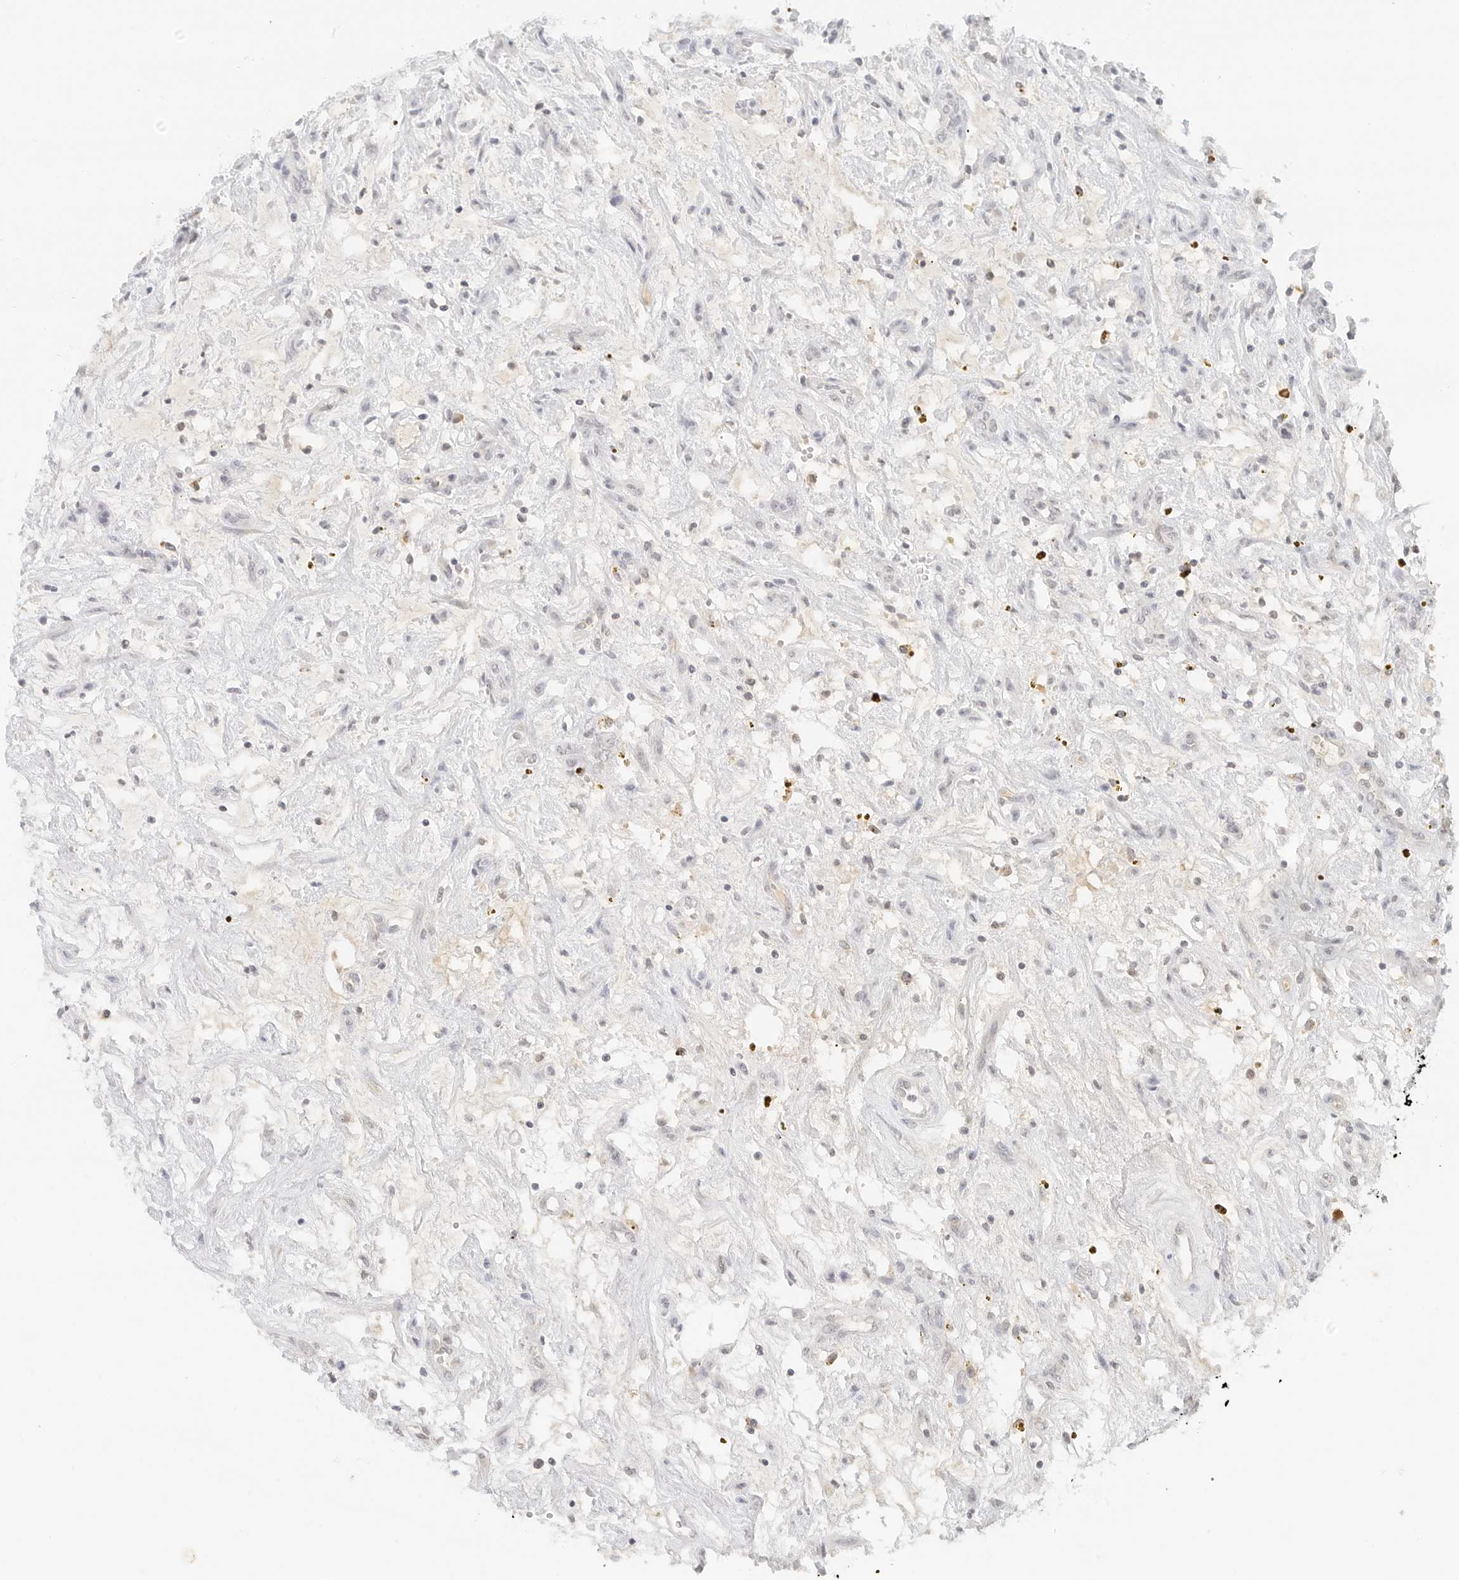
{"staining": {"intensity": "negative", "quantity": "none", "location": "none"}, "tissue": "renal cancer", "cell_type": "Tumor cells", "image_type": "cancer", "snomed": [{"axis": "morphology", "description": "Adenocarcinoma, NOS"}, {"axis": "topography", "description": "Kidney"}], "caption": "The image demonstrates no significant positivity in tumor cells of adenocarcinoma (renal).", "gene": "NEO1", "patient": {"sex": "female", "age": 57}}